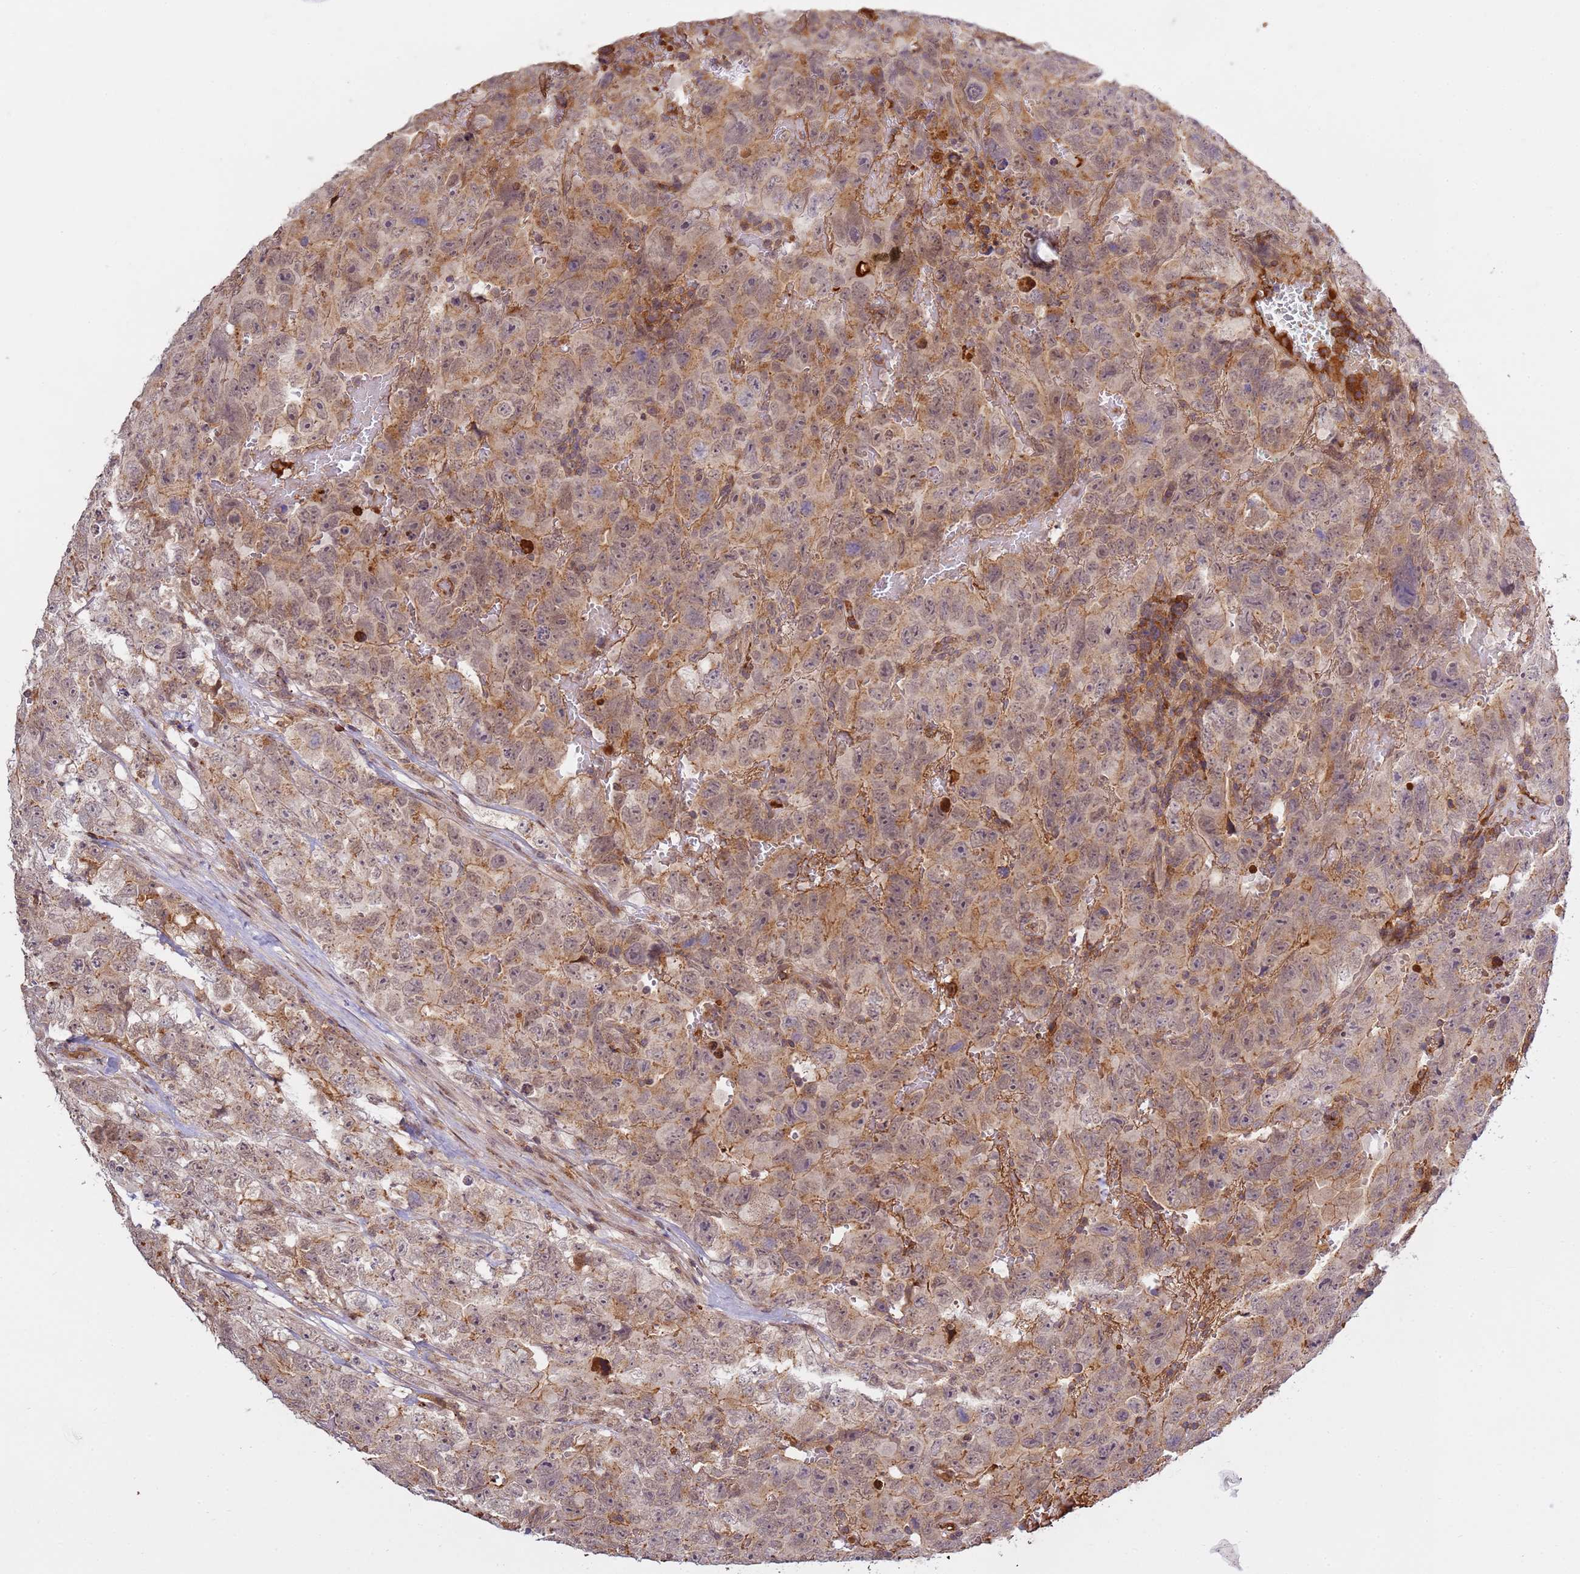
{"staining": {"intensity": "moderate", "quantity": ">75%", "location": "cytoplasmic/membranous,nuclear"}, "tissue": "testis cancer", "cell_type": "Tumor cells", "image_type": "cancer", "snomed": [{"axis": "morphology", "description": "Carcinoma, Embryonal, NOS"}, {"axis": "topography", "description": "Testis"}], "caption": "Immunohistochemical staining of human testis embryonal carcinoma exhibits medium levels of moderate cytoplasmic/membranous and nuclear expression in about >75% of tumor cells.", "gene": "ZNF624", "patient": {"sex": "male", "age": 45}}